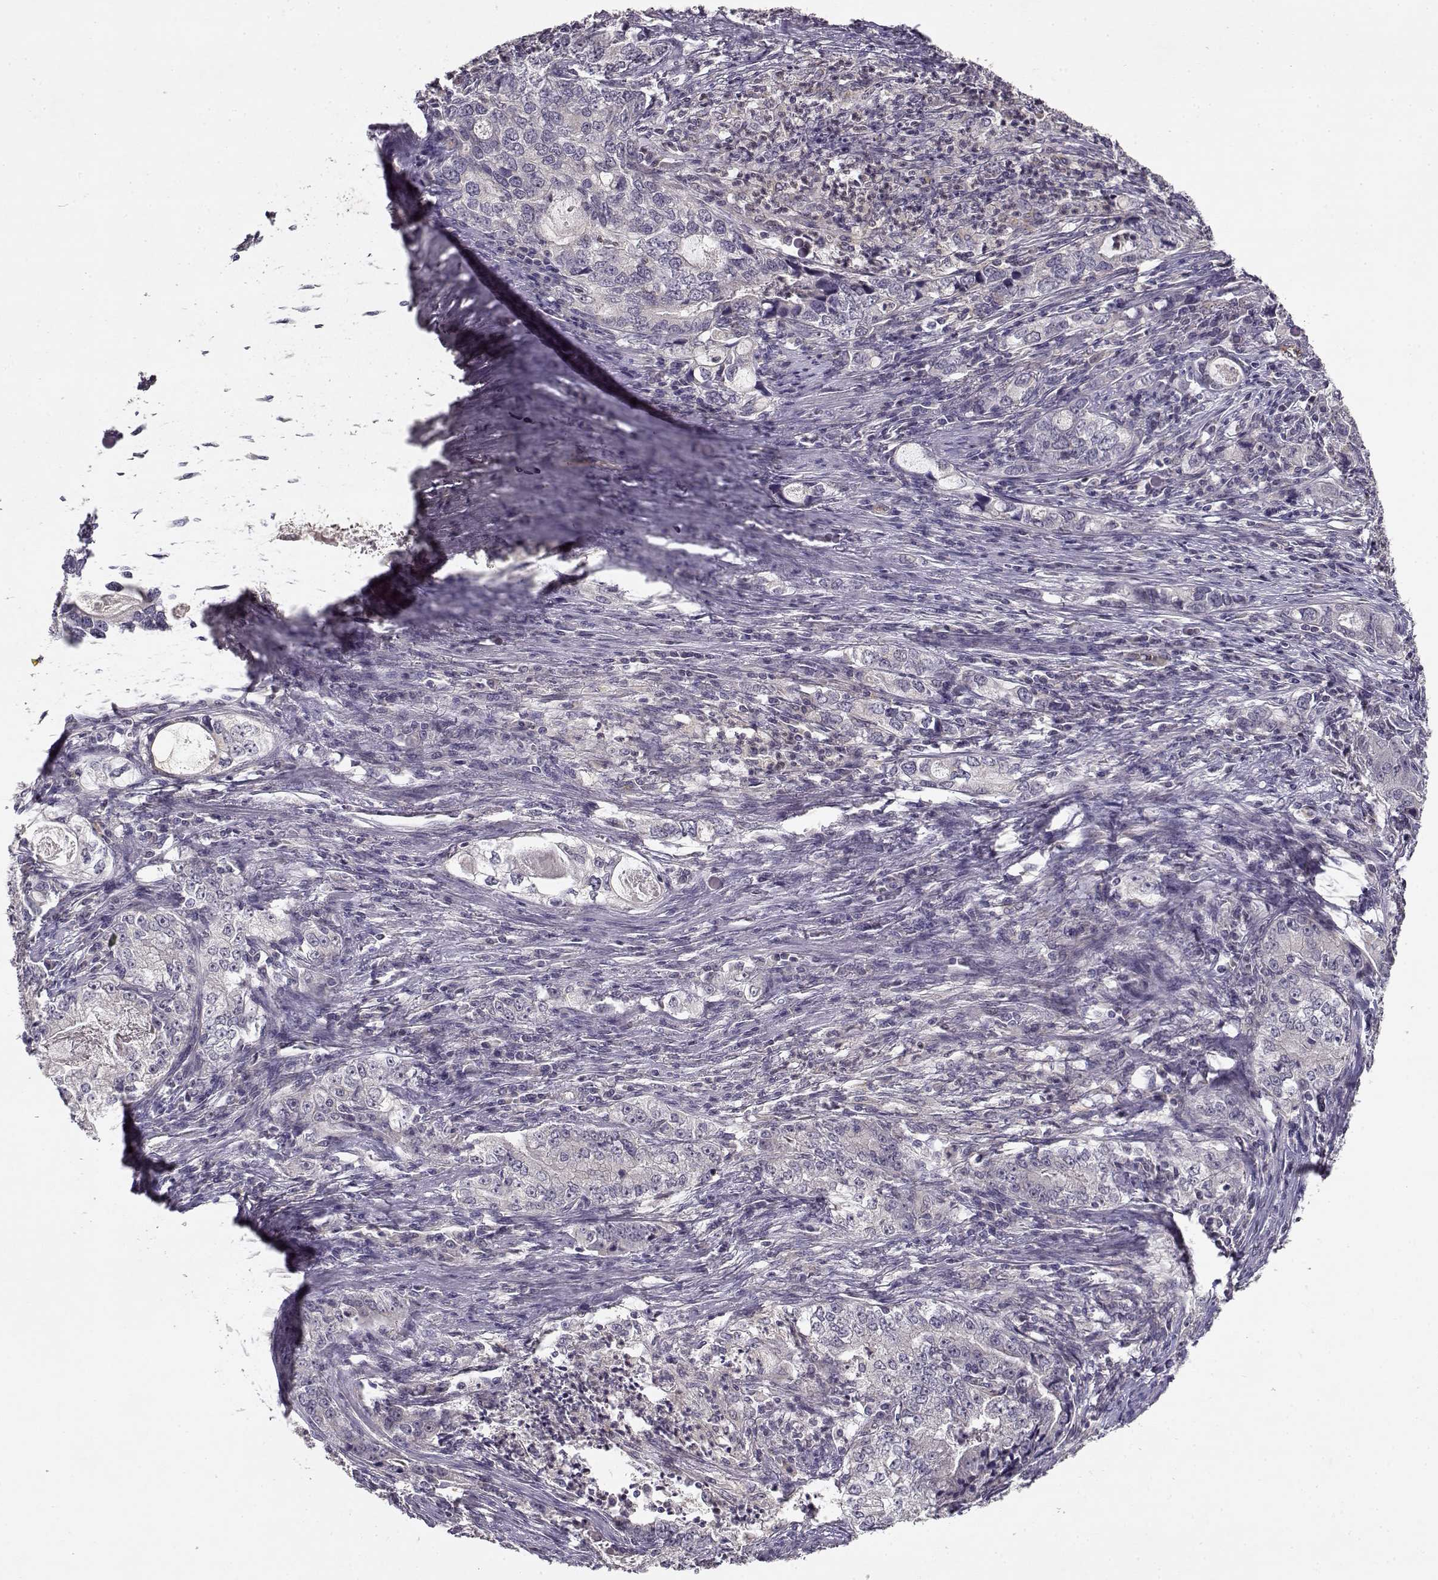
{"staining": {"intensity": "negative", "quantity": "none", "location": "none"}, "tissue": "stomach cancer", "cell_type": "Tumor cells", "image_type": "cancer", "snomed": [{"axis": "morphology", "description": "Adenocarcinoma, NOS"}, {"axis": "topography", "description": "Stomach, lower"}], "caption": "Stomach adenocarcinoma was stained to show a protein in brown. There is no significant expression in tumor cells.", "gene": "BMX", "patient": {"sex": "female", "age": 72}}